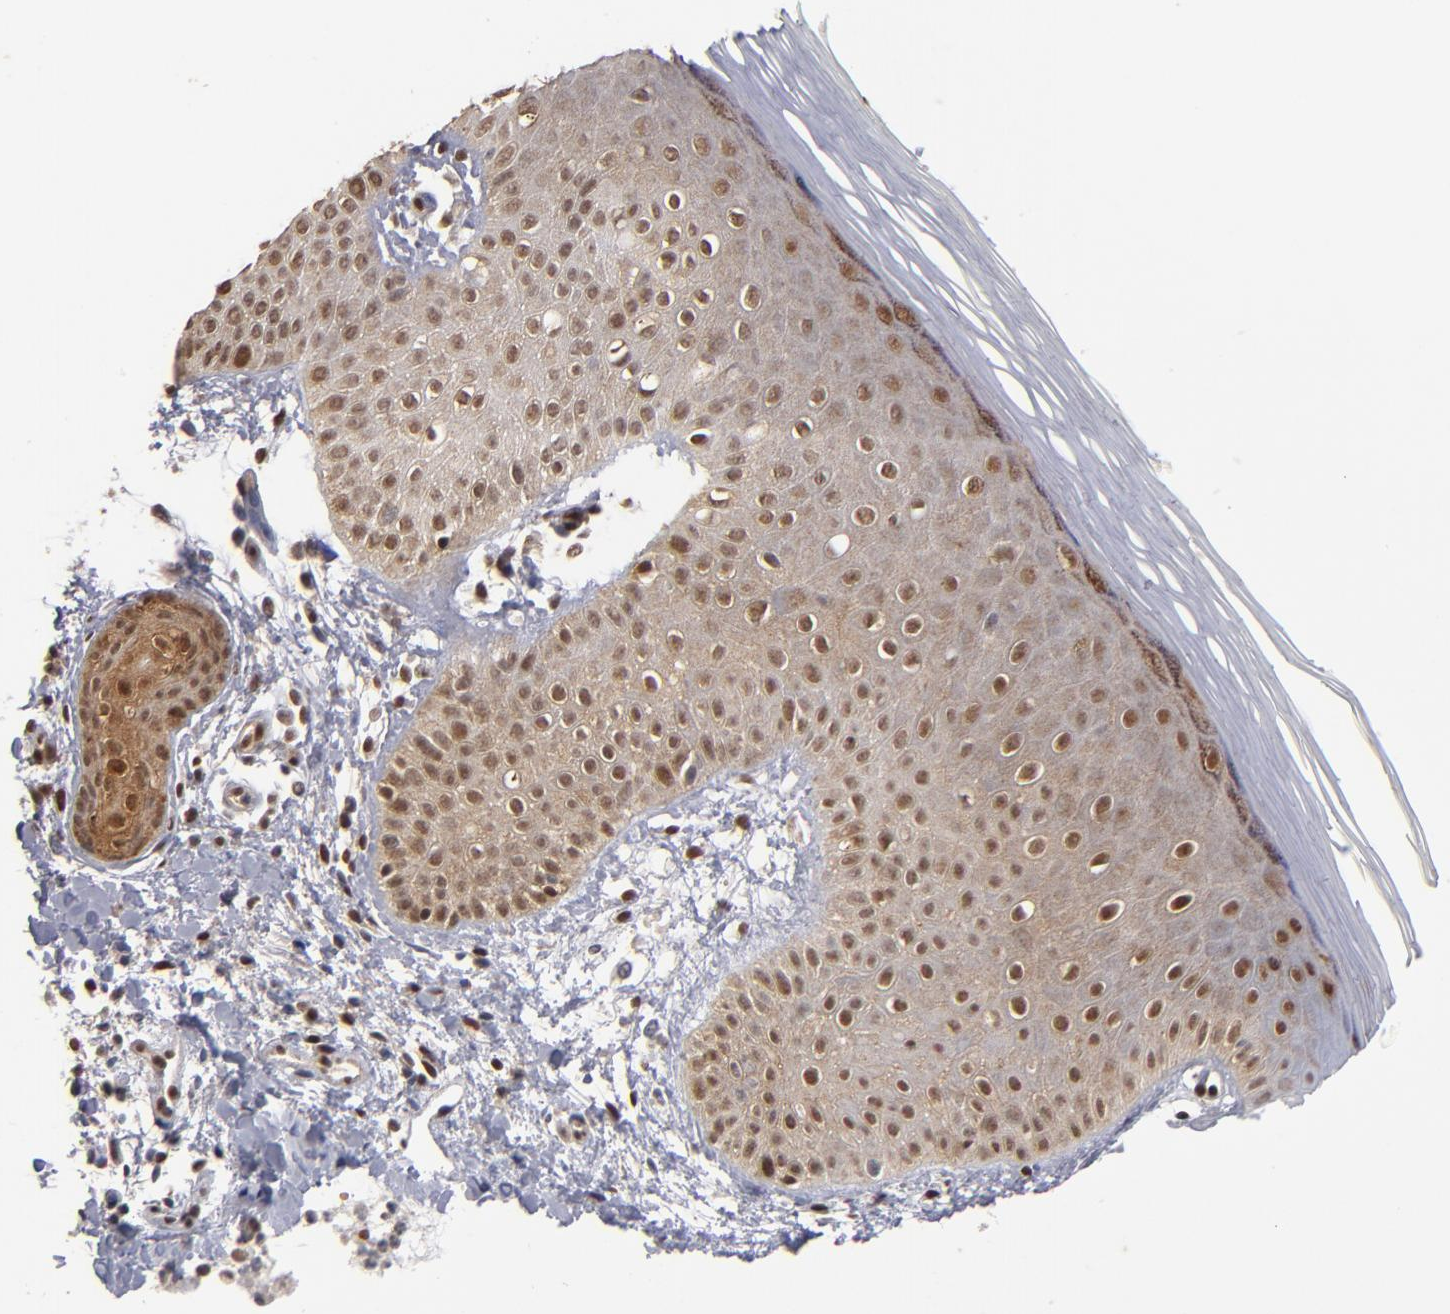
{"staining": {"intensity": "moderate", "quantity": ">75%", "location": "cytoplasmic/membranous,nuclear"}, "tissue": "skin", "cell_type": "Epidermal cells", "image_type": "normal", "snomed": [{"axis": "morphology", "description": "Normal tissue, NOS"}, {"axis": "morphology", "description": "Inflammation, NOS"}, {"axis": "topography", "description": "Soft tissue"}, {"axis": "topography", "description": "Anal"}], "caption": "Immunohistochemistry of benign skin displays medium levels of moderate cytoplasmic/membranous,nuclear positivity in approximately >75% of epidermal cells.", "gene": "HUWE1", "patient": {"sex": "female", "age": 15}}